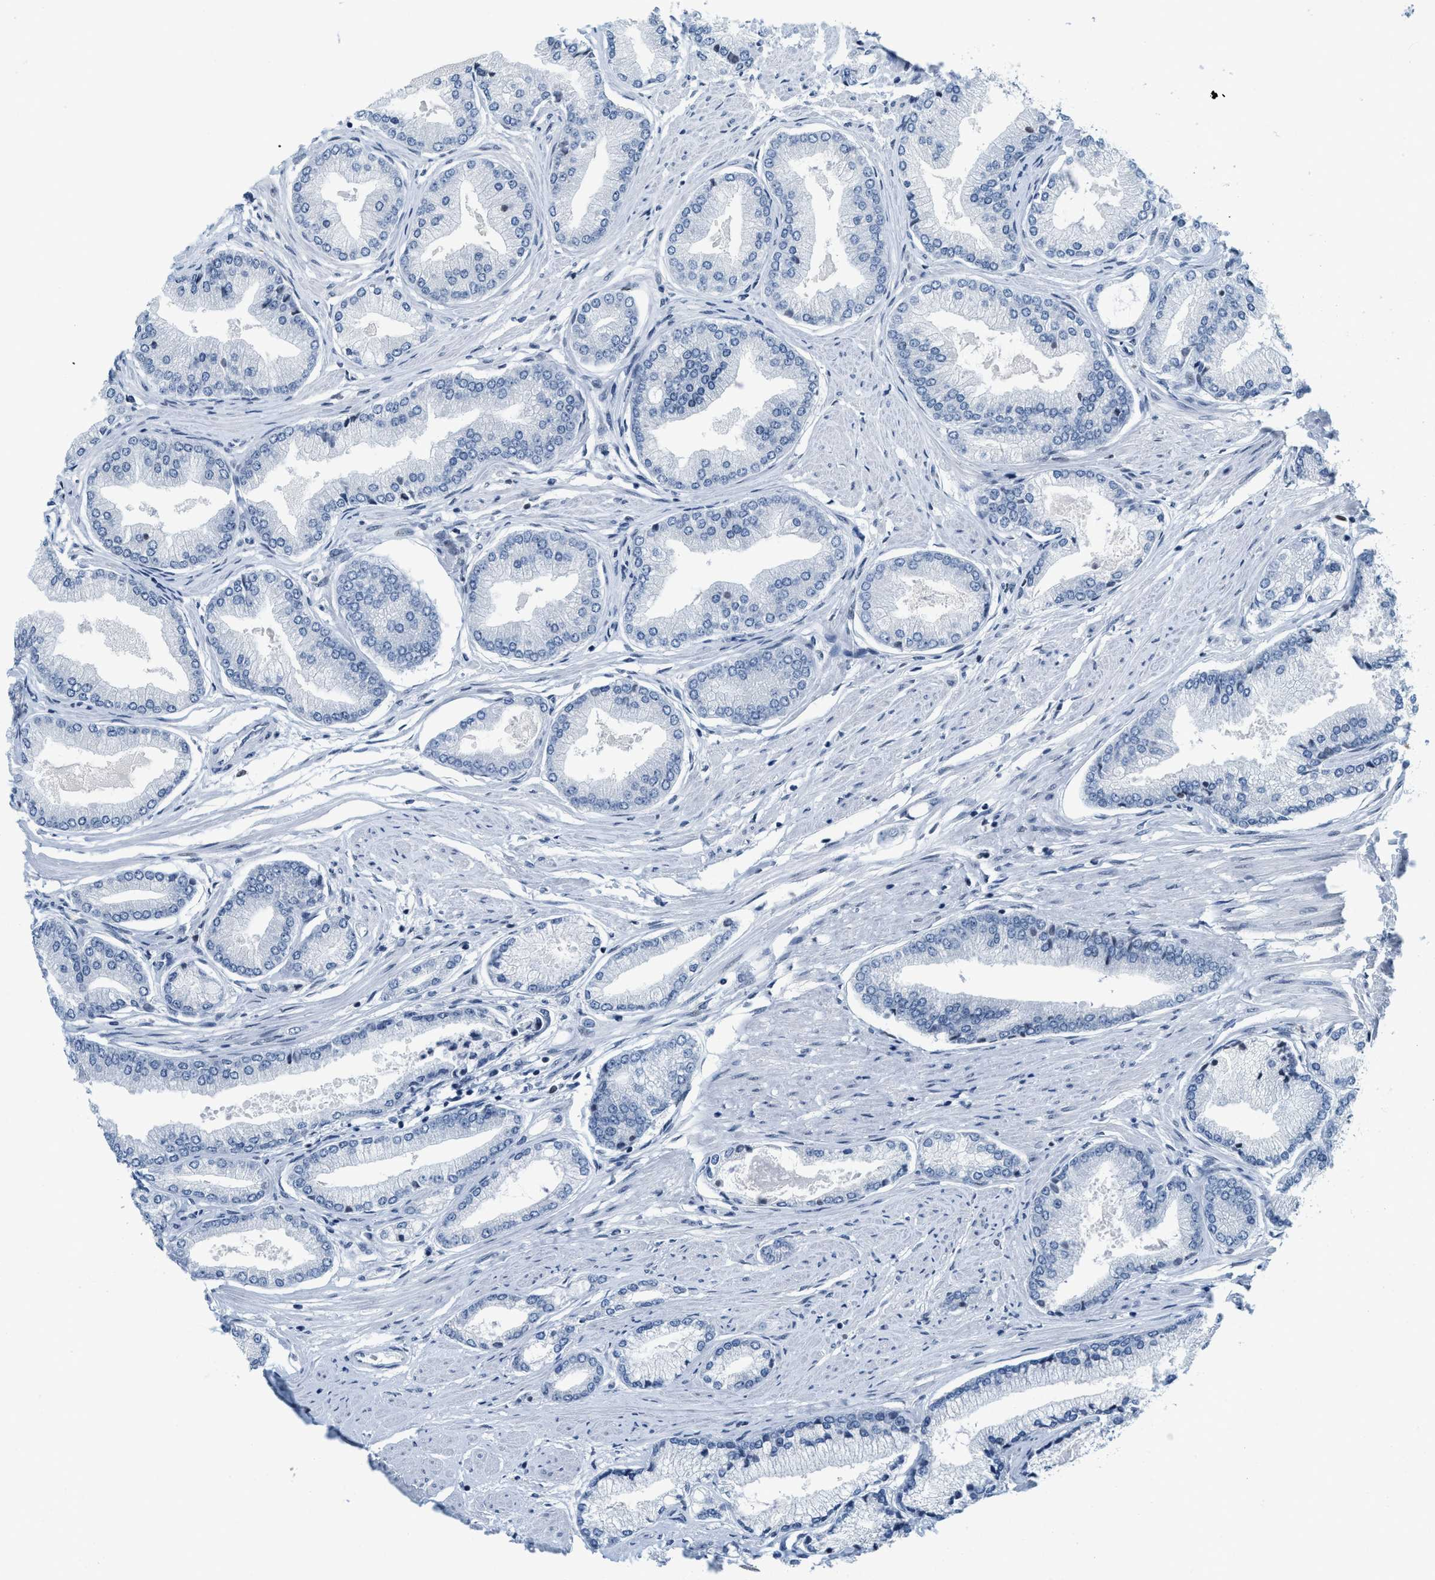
{"staining": {"intensity": "negative", "quantity": "none", "location": "none"}, "tissue": "prostate cancer", "cell_type": "Tumor cells", "image_type": "cancer", "snomed": [{"axis": "morphology", "description": "Adenocarcinoma, High grade"}, {"axis": "topography", "description": "Prostate"}], "caption": "This is a image of immunohistochemistry staining of prostate cancer, which shows no expression in tumor cells. The staining is performed using DAB brown chromogen with nuclei counter-stained in using hematoxylin.", "gene": "PBX1", "patient": {"sex": "male", "age": 61}}